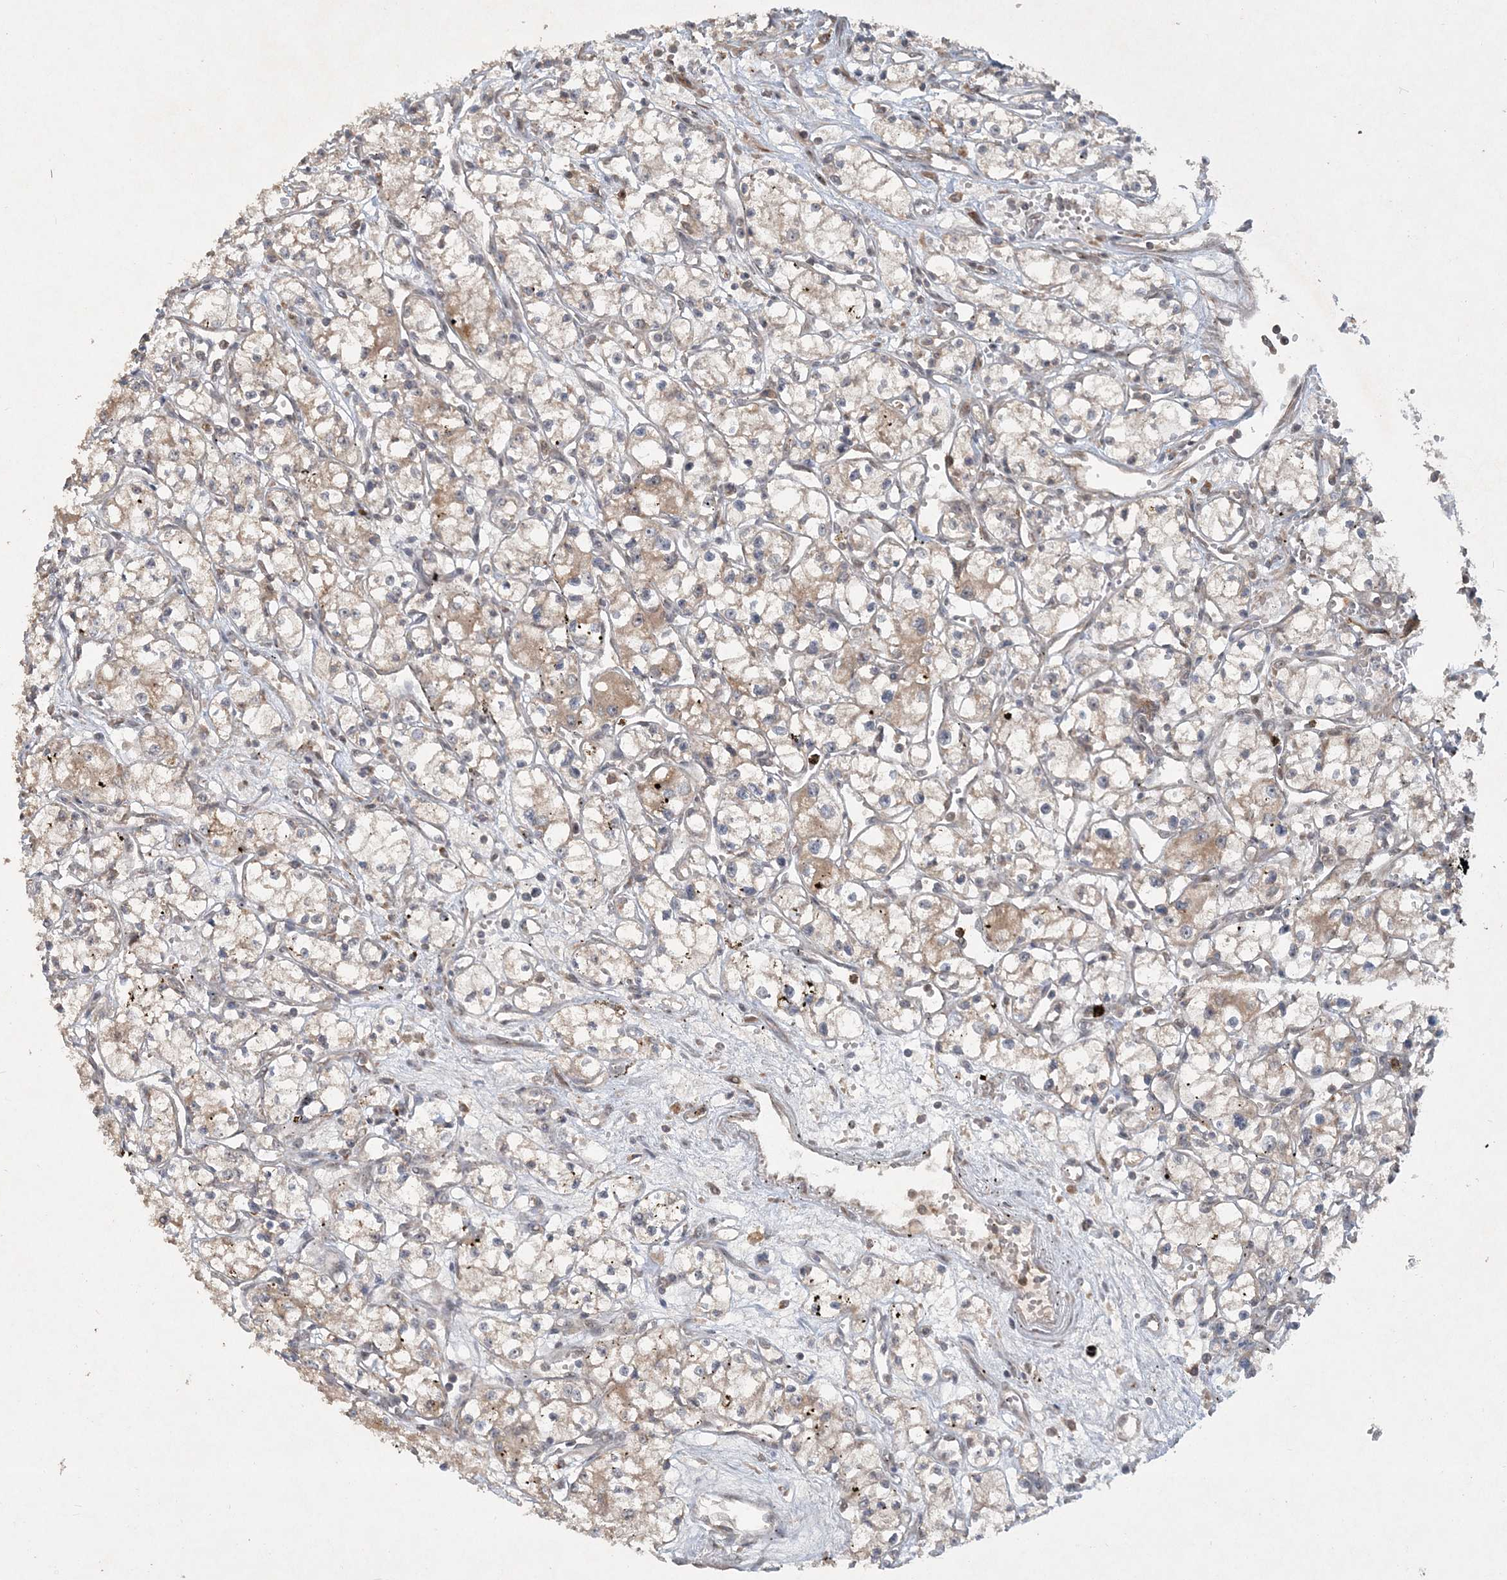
{"staining": {"intensity": "moderate", "quantity": "<25%", "location": "cytoplasmic/membranous"}, "tissue": "renal cancer", "cell_type": "Tumor cells", "image_type": "cancer", "snomed": [{"axis": "morphology", "description": "Adenocarcinoma, NOS"}, {"axis": "topography", "description": "Kidney"}], "caption": "IHC of renal cancer shows low levels of moderate cytoplasmic/membranous positivity in approximately <25% of tumor cells. Nuclei are stained in blue.", "gene": "UBR3", "patient": {"sex": "male", "age": 59}}